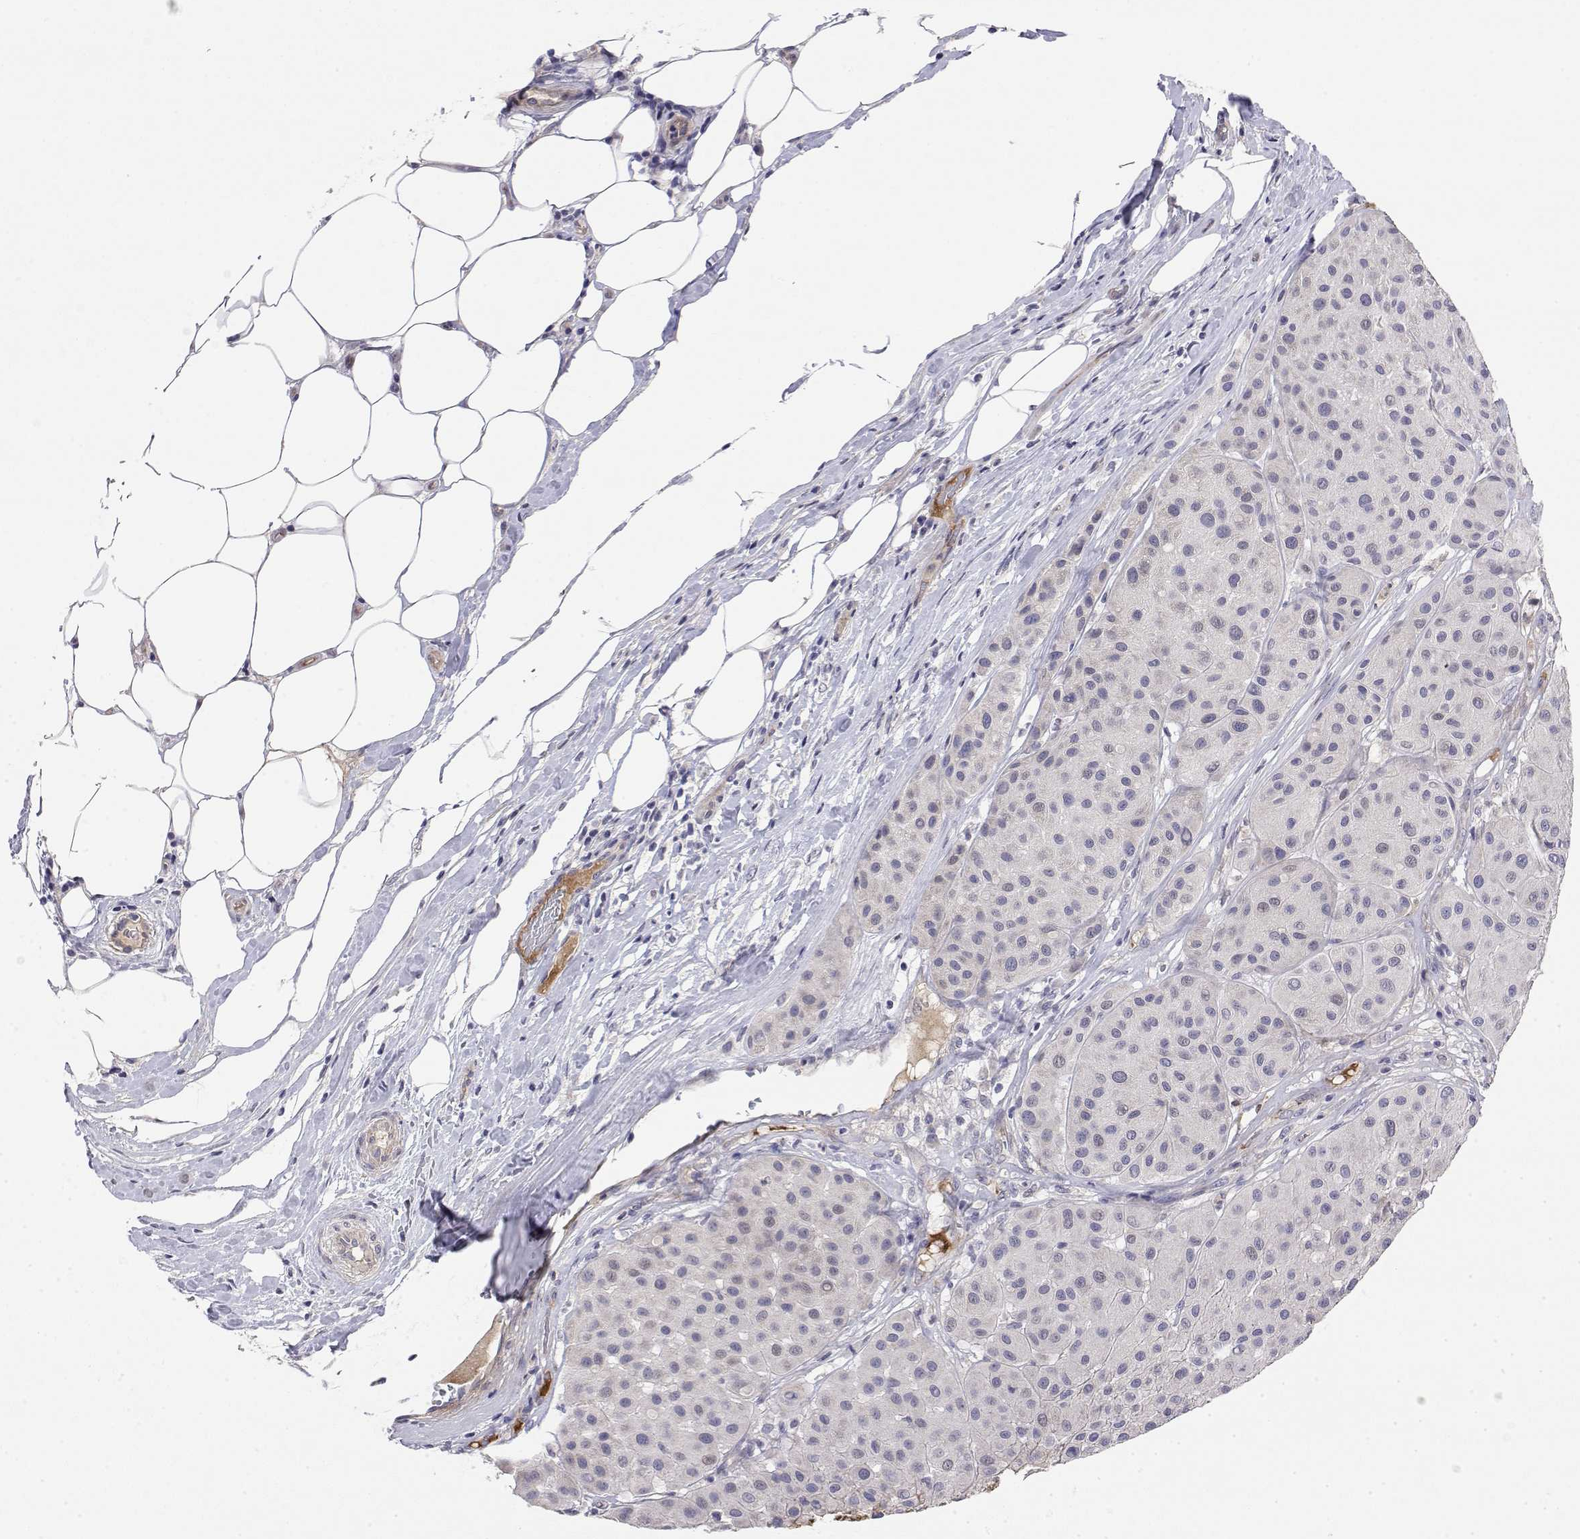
{"staining": {"intensity": "negative", "quantity": "none", "location": "none"}, "tissue": "melanoma", "cell_type": "Tumor cells", "image_type": "cancer", "snomed": [{"axis": "morphology", "description": "Malignant melanoma, Metastatic site"}, {"axis": "topography", "description": "Smooth muscle"}], "caption": "This is a image of immunohistochemistry (IHC) staining of melanoma, which shows no staining in tumor cells.", "gene": "GGACT", "patient": {"sex": "male", "age": 41}}